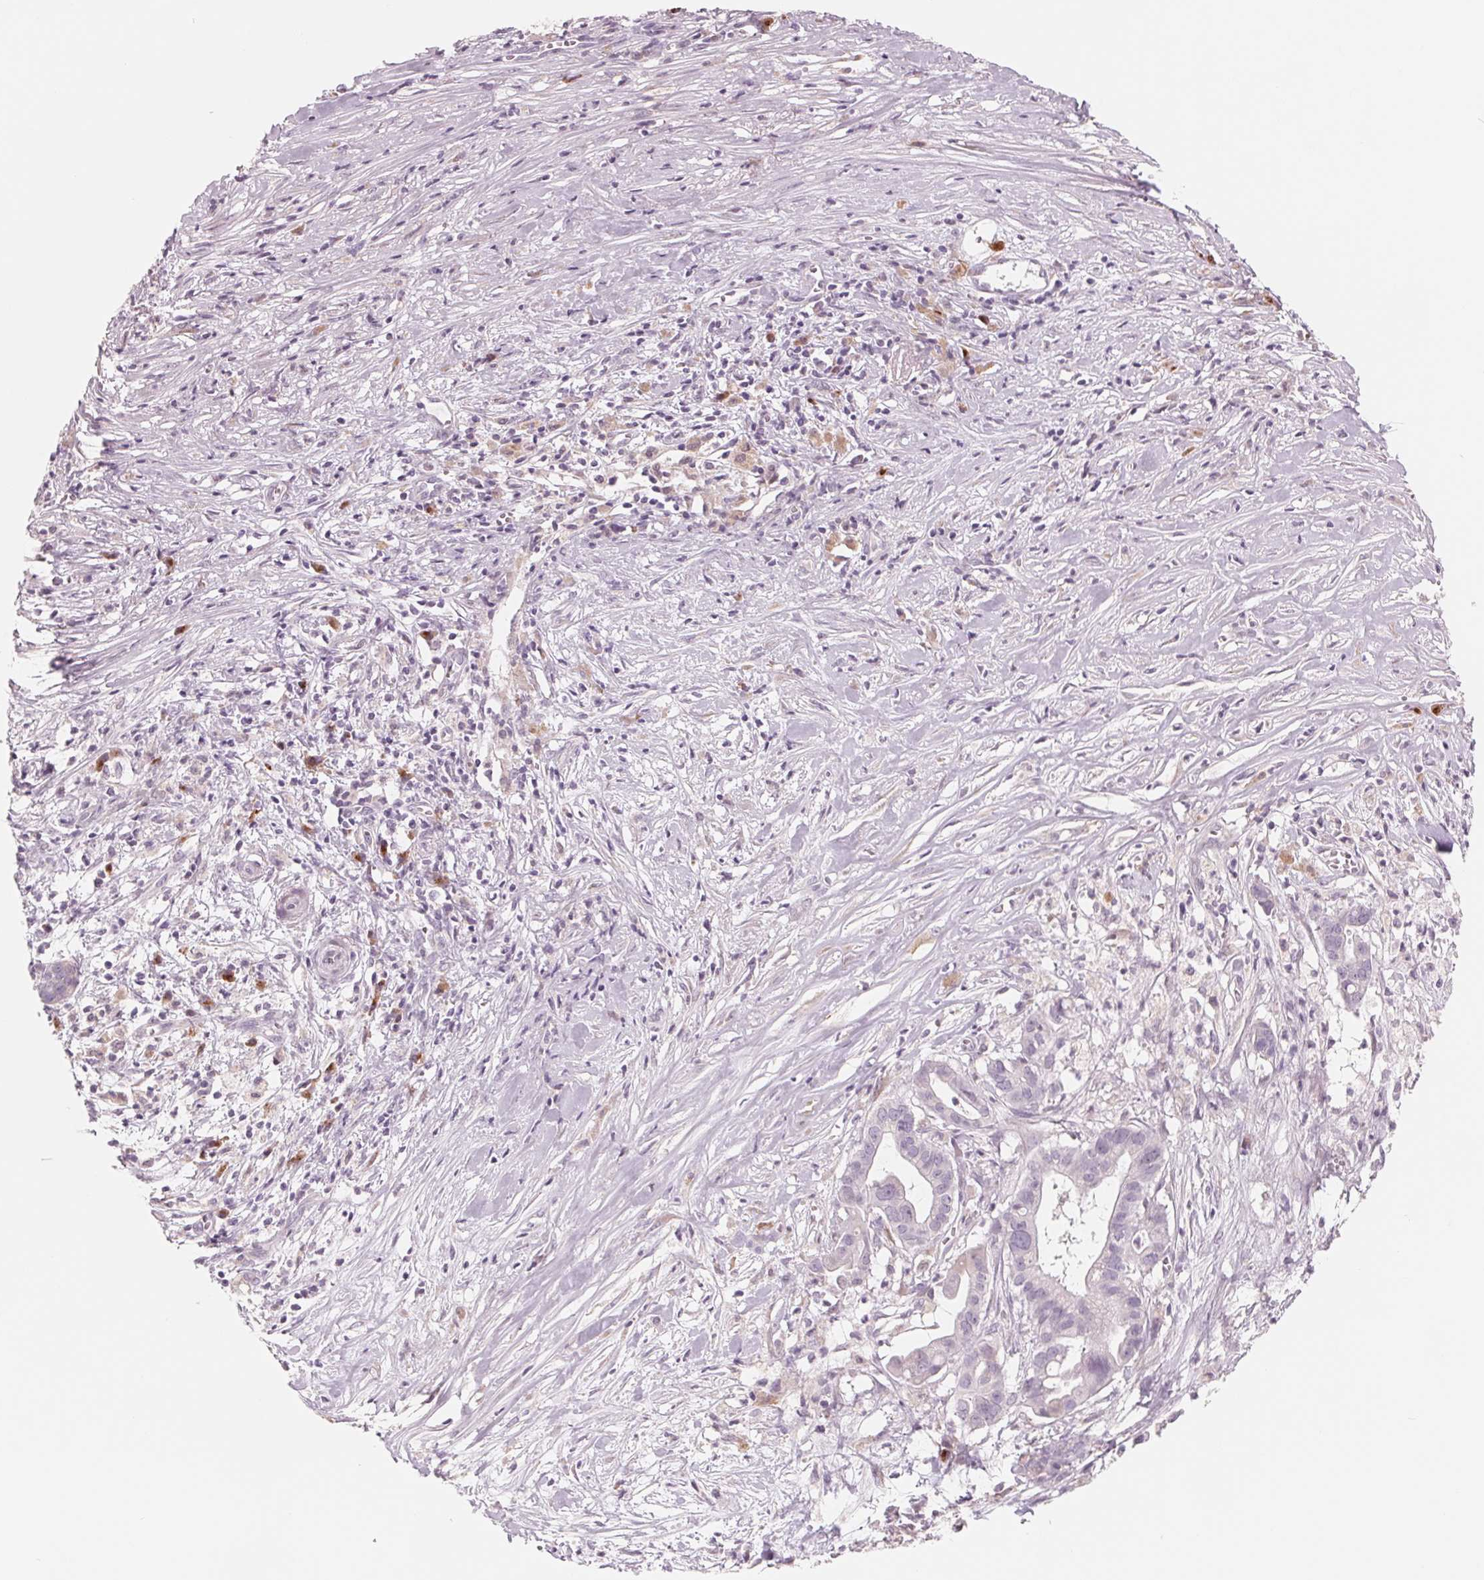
{"staining": {"intensity": "negative", "quantity": "none", "location": "none"}, "tissue": "pancreatic cancer", "cell_type": "Tumor cells", "image_type": "cancer", "snomed": [{"axis": "morphology", "description": "Adenocarcinoma, NOS"}, {"axis": "topography", "description": "Pancreas"}], "caption": "Image shows no protein expression in tumor cells of pancreatic adenocarcinoma tissue. The staining was performed using DAB (3,3'-diaminobenzidine) to visualize the protein expression in brown, while the nuclei were stained in blue with hematoxylin (Magnification: 20x).", "gene": "IL9R", "patient": {"sex": "male", "age": 61}}